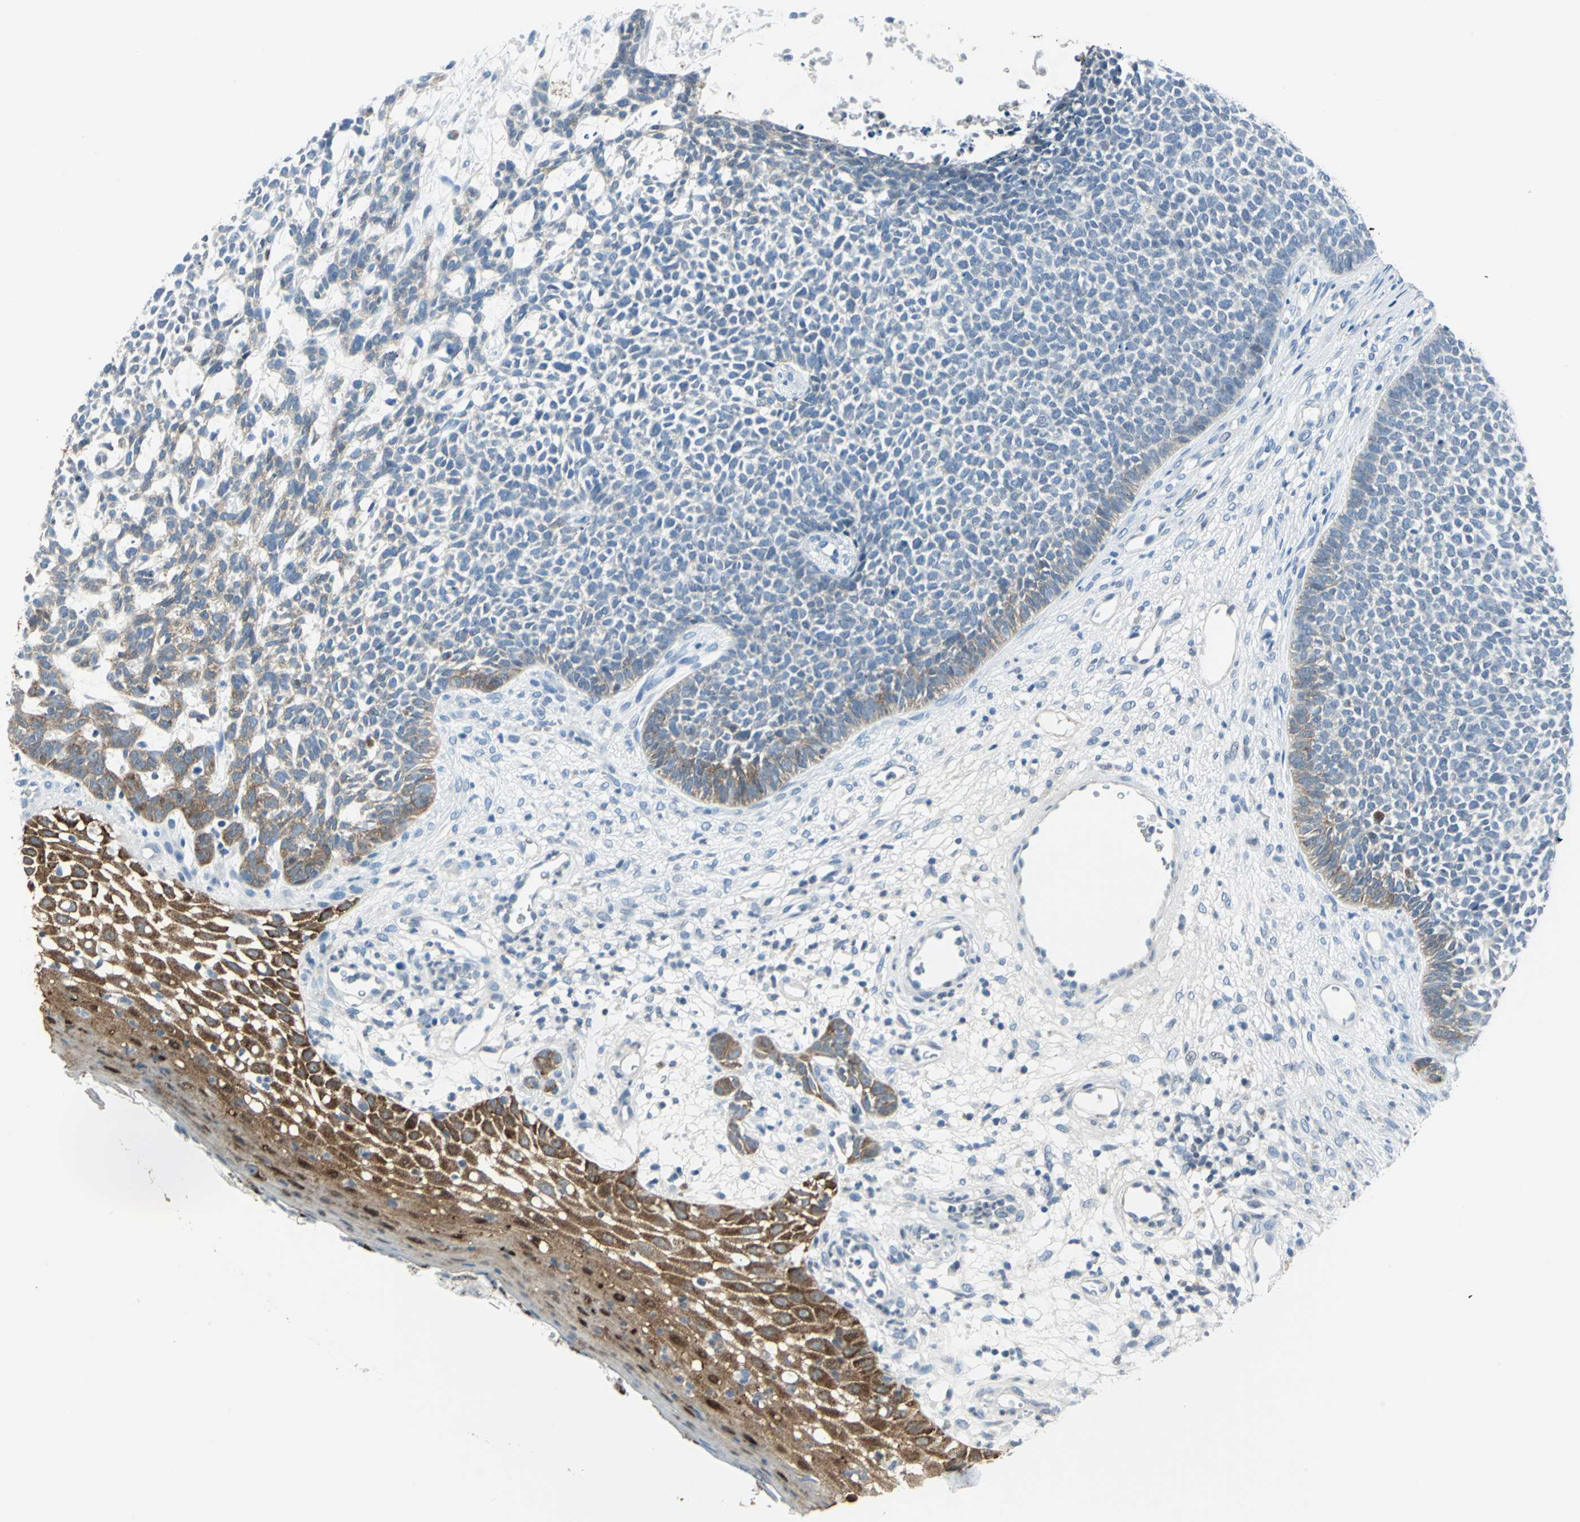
{"staining": {"intensity": "weak", "quantity": "<25%", "location": "cytoplasmic/membranous"}, "tissue": "skin cancer", "cell_type": "Tumor cells", "image_type": "cancer", "snomed": [{"axis": "morphology", "description": "Basal cell carcinoma"}, {"axis": "topography", "description": "Skin"}], "caption": "DAB immunohistochemical staining of basal cell carcinoma (skin) reveals no significant positivity in tumor cells.", "gene": "SFN", "patient": {"sex": "female", "age": 84}}